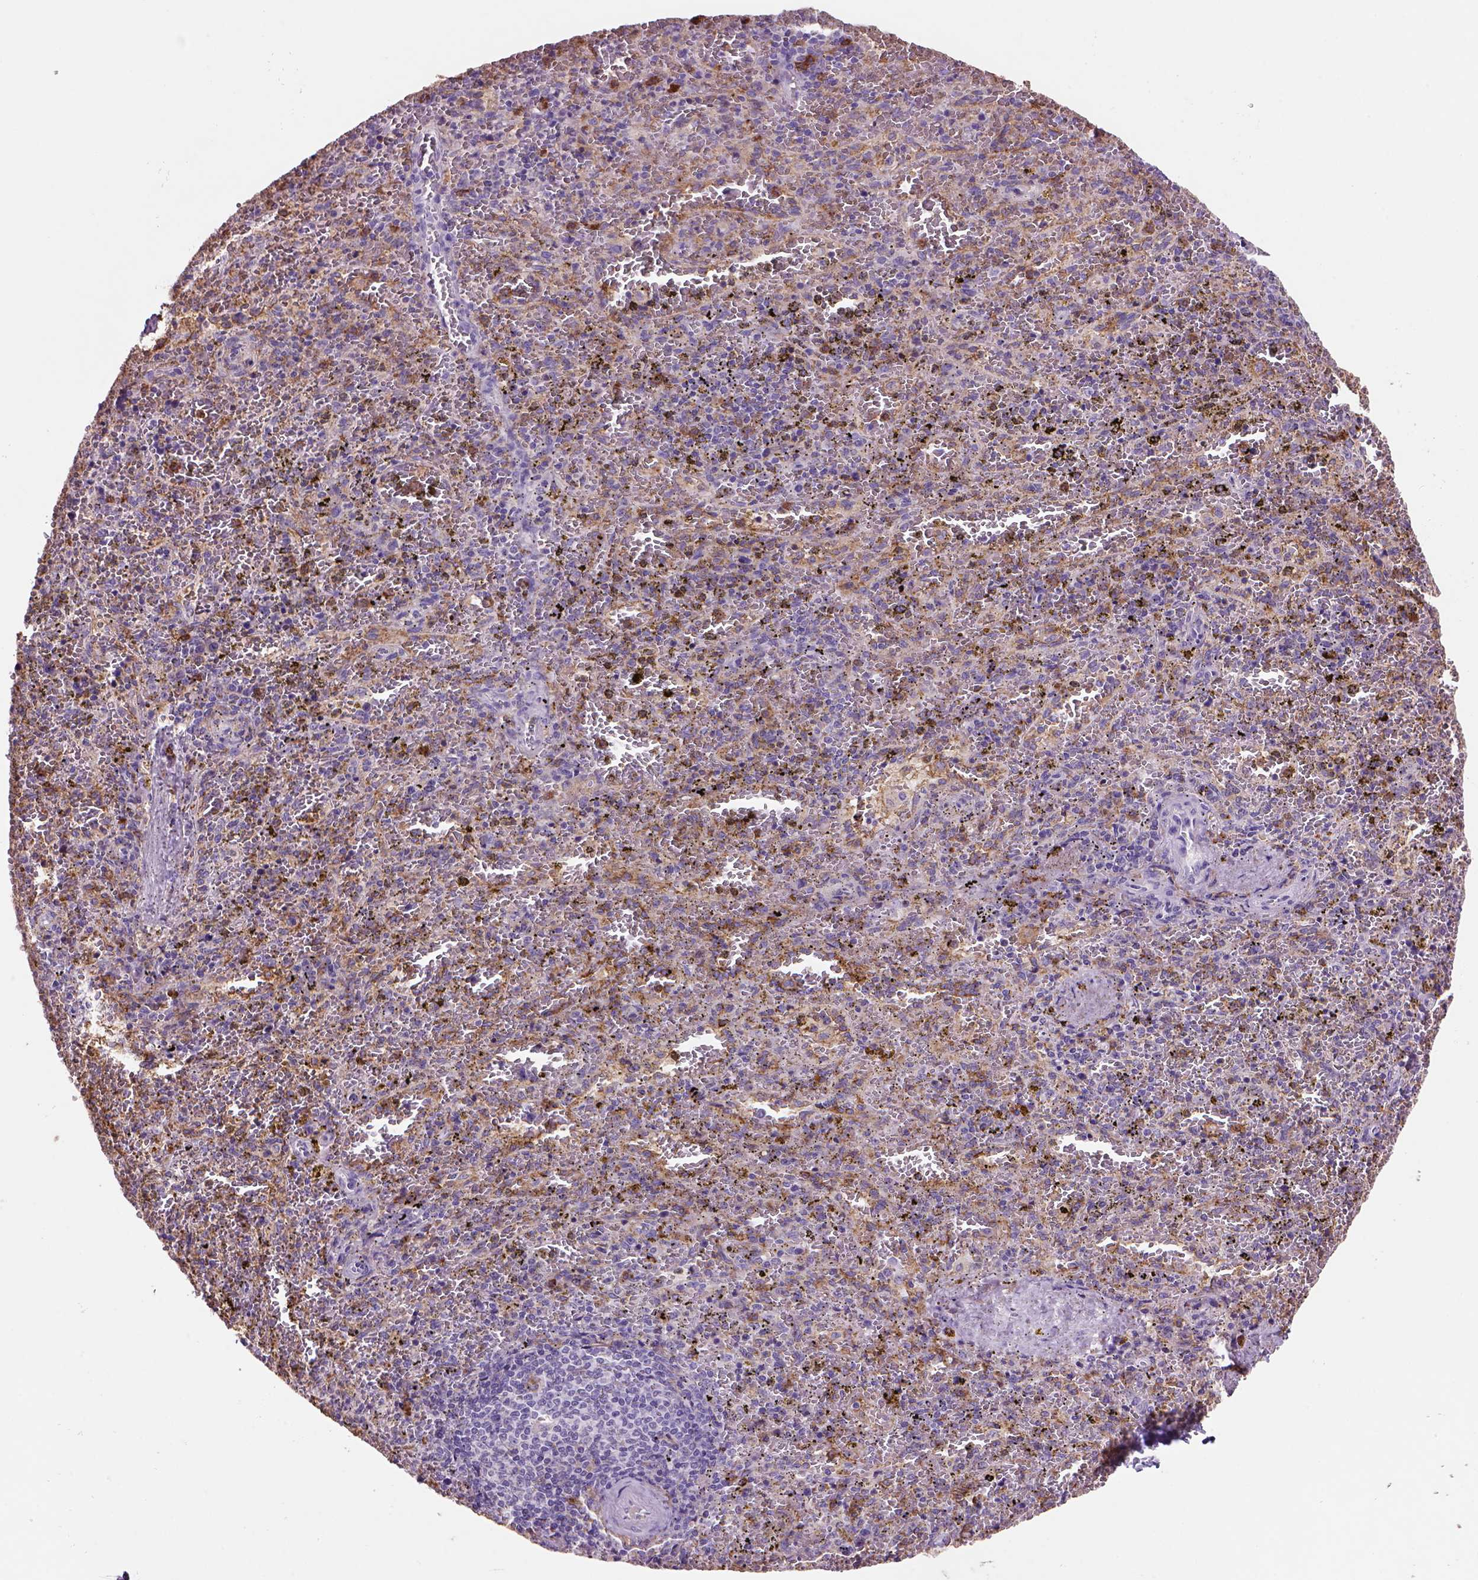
{"staining": {"intensity": "strong", "quantity": "<25%", "location": "cytoplasmic/membranous"}, "tissue": "spleen", "cell_type": "Cells in red pulp", "image_type": "normal", "snomed": [{"axis": "morphology", "description": "Normal tissue, NOS"}, {"axis": "topography", "description": "Spleen"}], "caption": "Protein staining of unremarkable spleen shows strong cytoplasmic/membranous positivity in about <25% of cells in red pulp.", "gene": "CD14", "patient": {"sex": "female", "age": 50}}